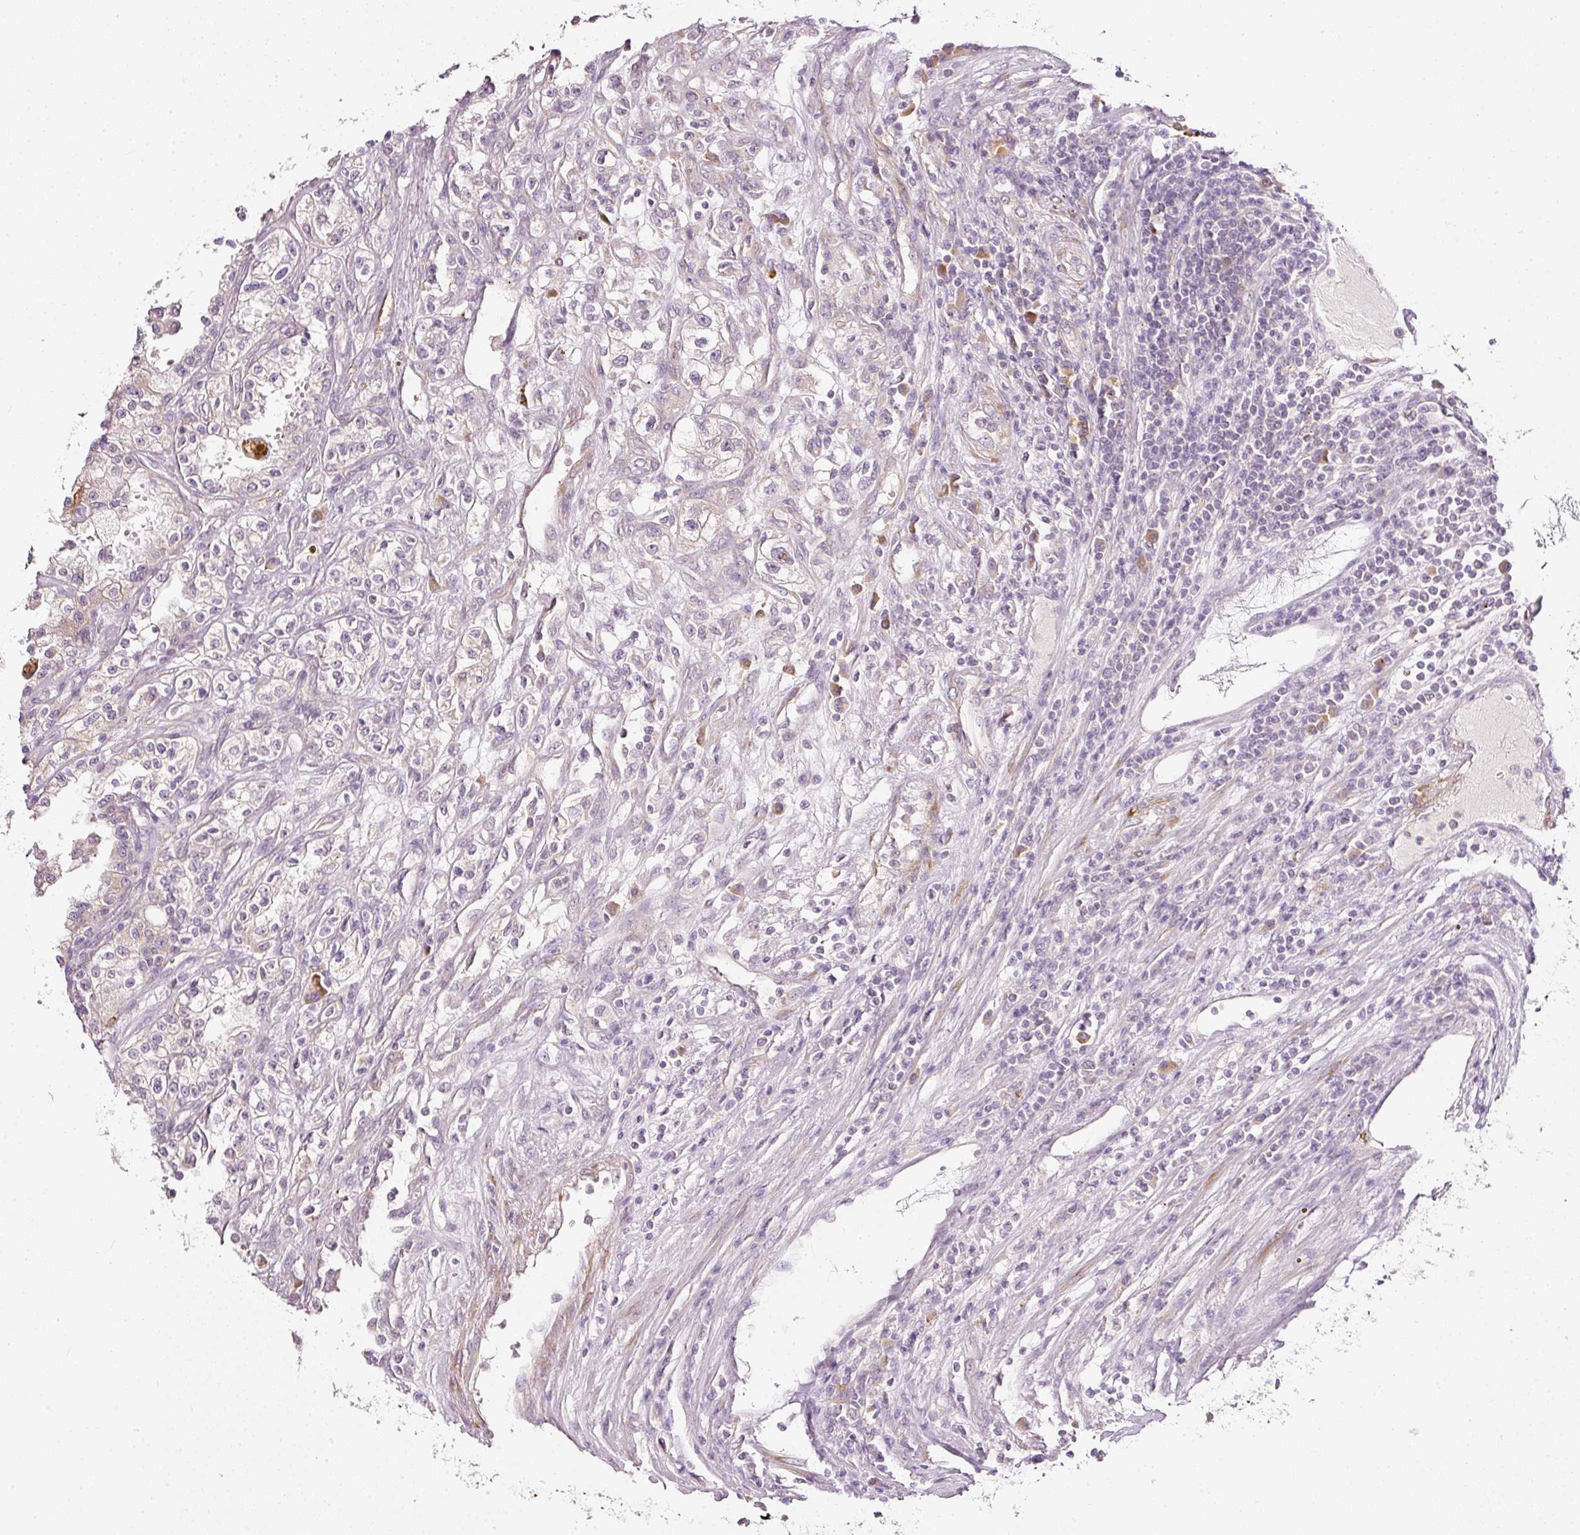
{"staining": {"intensity": "negative", "quantity": "none", "location": "none"}, "tissue": "renal cancer", "cell_type": "Tumor cells", "image_type": "cancer", "snomed": [{"axis": "morphology", "description": "Adenocarcinoma, NOS"}, {"axis": "topography", "description": "Kidney"}], "caption": "Immunohistochemistry of renal cancer shows no staining in tumor cells.", "gene": "RNF167", "patient": {"sex": "female", "age": 52}}